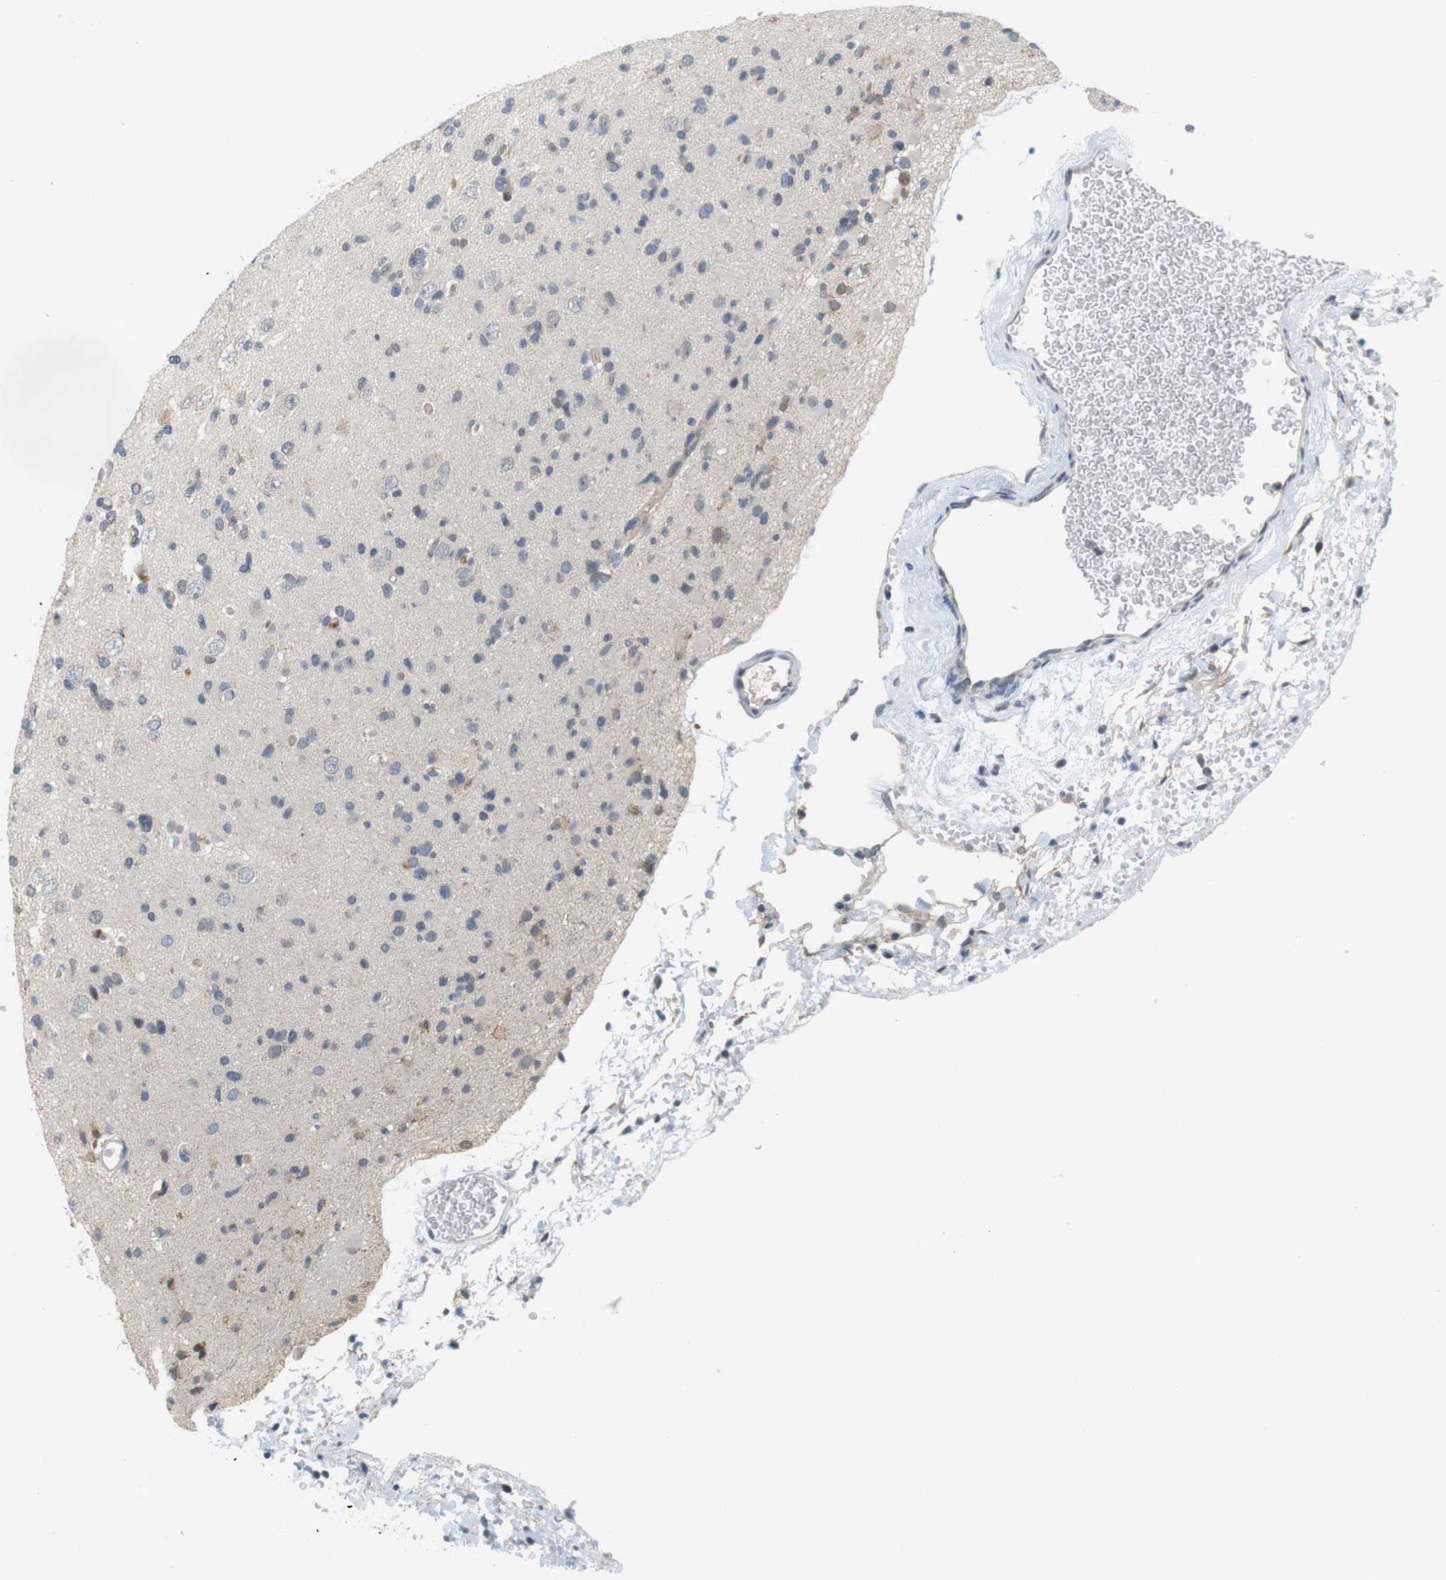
{"staining": {"intensity": "negative", "quantity": "none", "location": "none"}, "tissue": "glioma", "cell_type": "Tumor cells", "image_type": "cancer", "snomed": [{"axis": "morphology", "description": "Glioma, malignant, Low grade"}, {"axis": "topography", "description": "Brain"}], "caption": "Immunohistochemical staining of human glioma reveals no significant staining in tumor cells.", "gene": "WNT7A", "patient": {"sex": "female", "age": 22}}